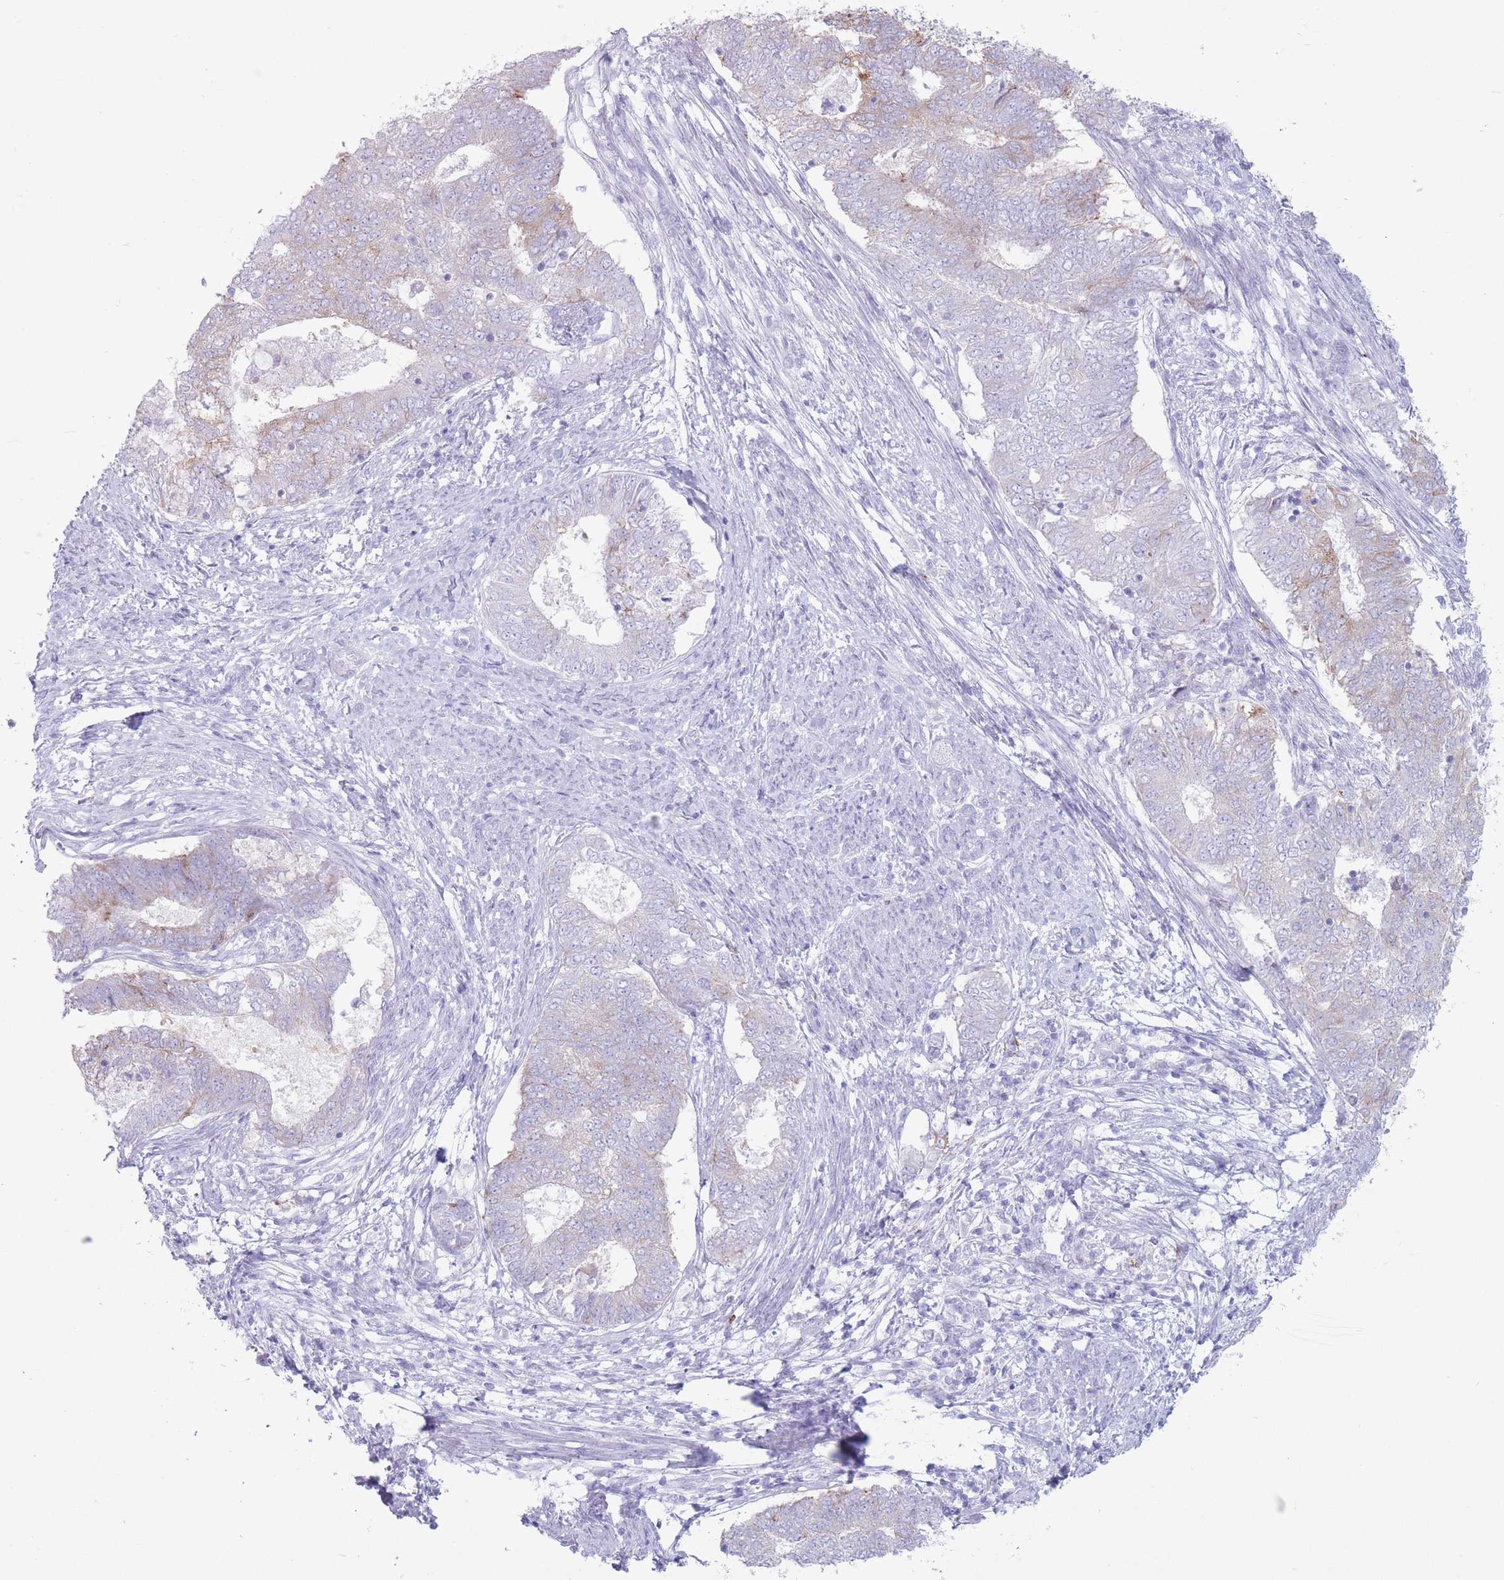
{"staining": {"intensity": "moderate", "quantity": "<25%", "location": "cytoplasmic/membranous"}, "tissue": "endometrial cancer", "cell_type": "Tumor cells", "image_type": "cancer", "snomed": [{"axis": "morphology", "description": "Adenocarcinoma, NOS"}, {"axis": "topography", "description": "Endometrium"}], "caption": "Immunohistochemical staining of human endometrial adenocarcinoma demonstrates low levels of moderate cytoplasmic/membranous protein staining in about <25% of tumor cells.", "gene": "ST3GAL5", "patient": {"sex": "female", "age": 62}}